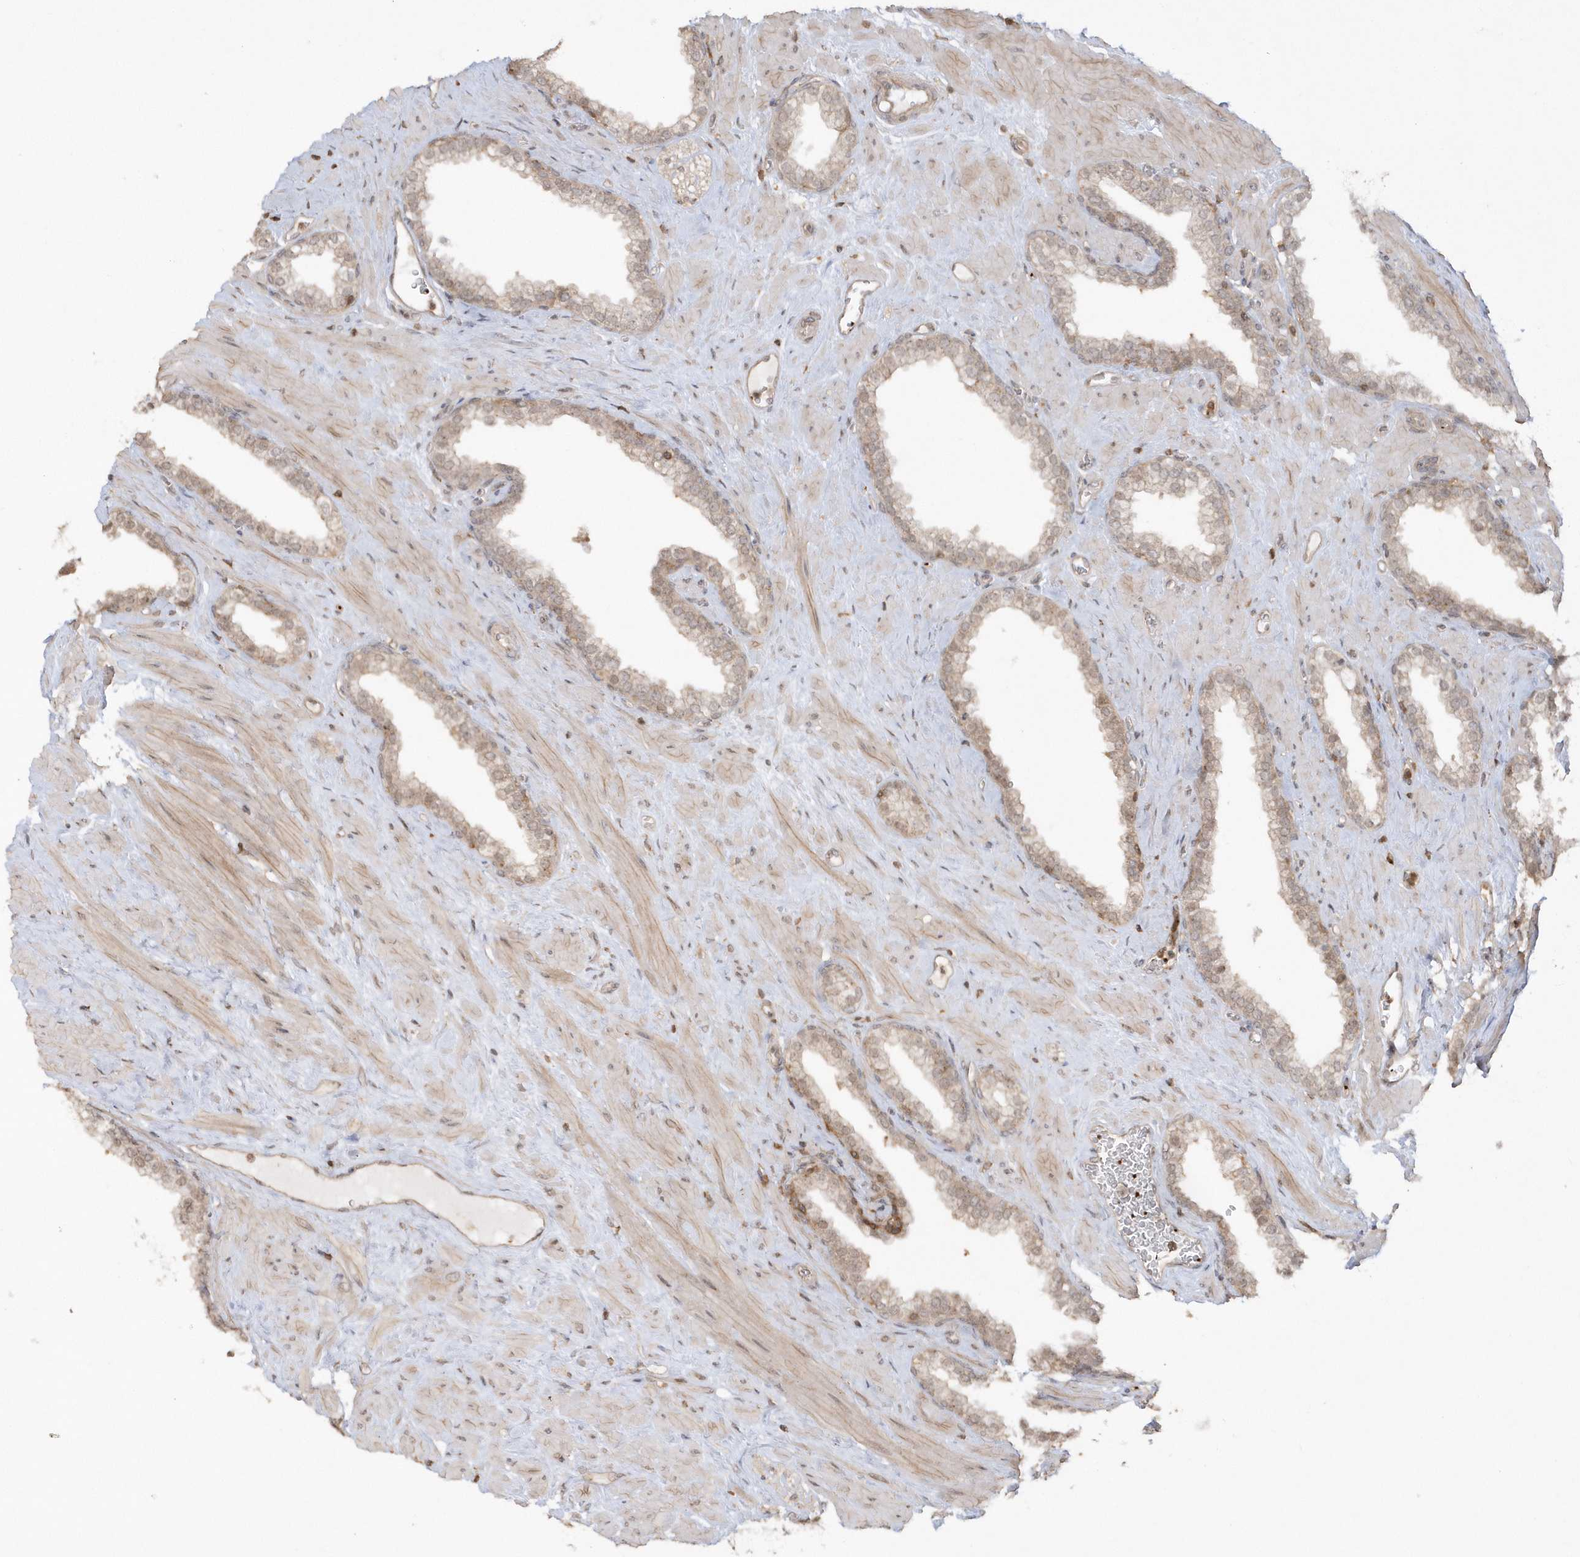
{"staining": {"intensity": "weak", "quantity": "<25%", "location": "cytoplasmic/membranous,nuclear"}, "tissue": "prostate", "cell_type": "Glandular cells", "image_type": "normal", "snomed": [{"axis": "morphology", "description": "Normal tissue, NOS"}, {"axis": "morphology", "description": "Urothelial carcinoma, Low grade"}, {"axis": "topography", "description": "Urinary bladder"}, {"axis": "topography", "description": "Prostate"}], "caption": "A high-resolution histopathology image shows immunohistochemistry staining of benign prostate, which shows no significant positivity in glandular cells.", "gene": "BSN", "patient": {"sex": "male", "age": 60}}